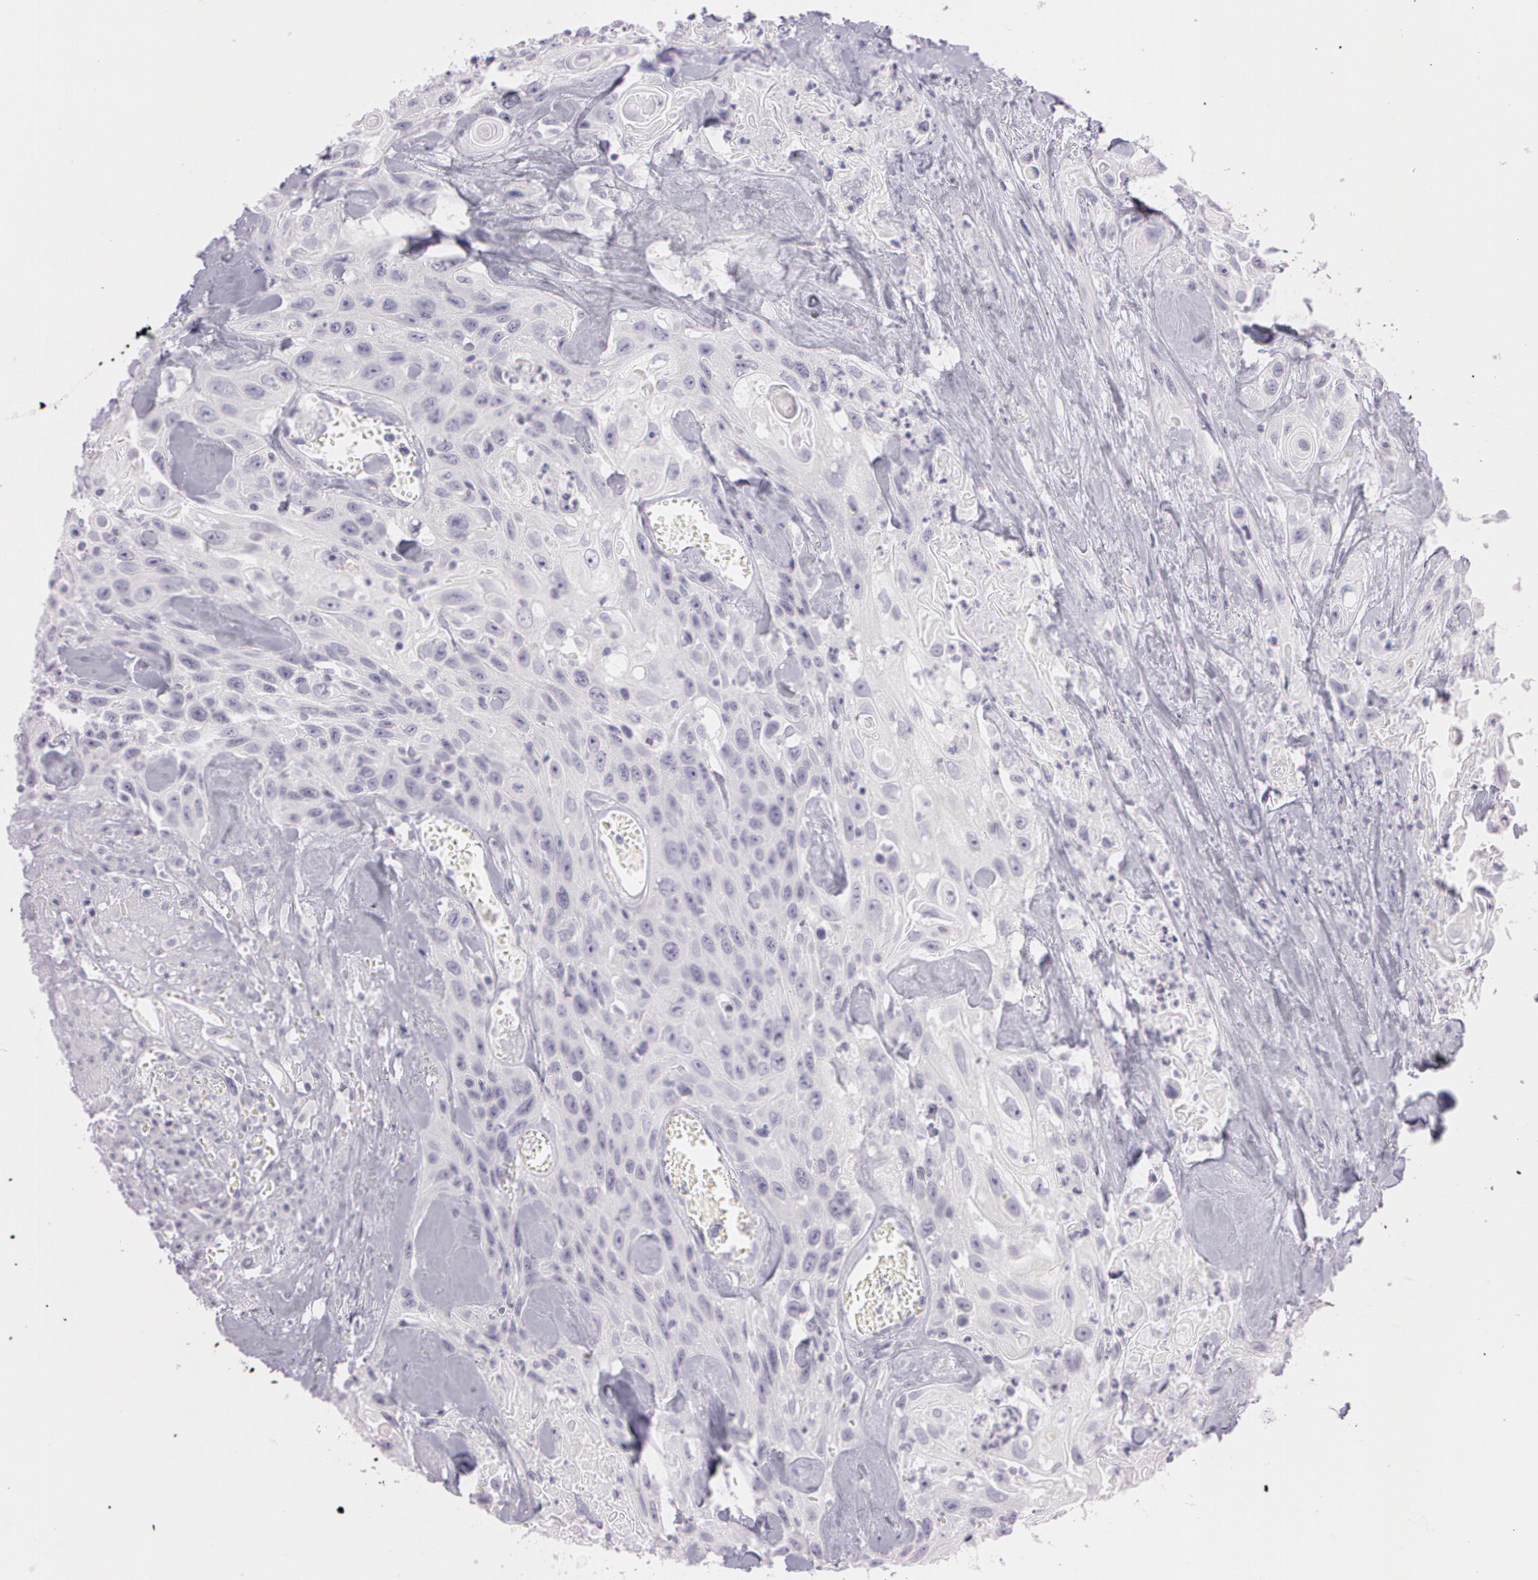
{"staining": {"intensity": "negative", "quantity": "none", "location": "none"}, "tissue": "urothelial cancer", "cell_type": "Tumor cells", "image_type": "cancer", "snomed": [{"axis": "morphology", "description": "Urothelial carcinoma, High grade"}, {"axis": "topography", "description": "Urinary bladder"}], "caption": "IHC histopathology image of neoplastic tissue: human urothelial cancer stained with DAB (3,3'-diaminobenzidine) demonstrates no significant protein expression in tumor cells.", "gene": "OTC", "patient": {"sex": "female", "age": 84}}